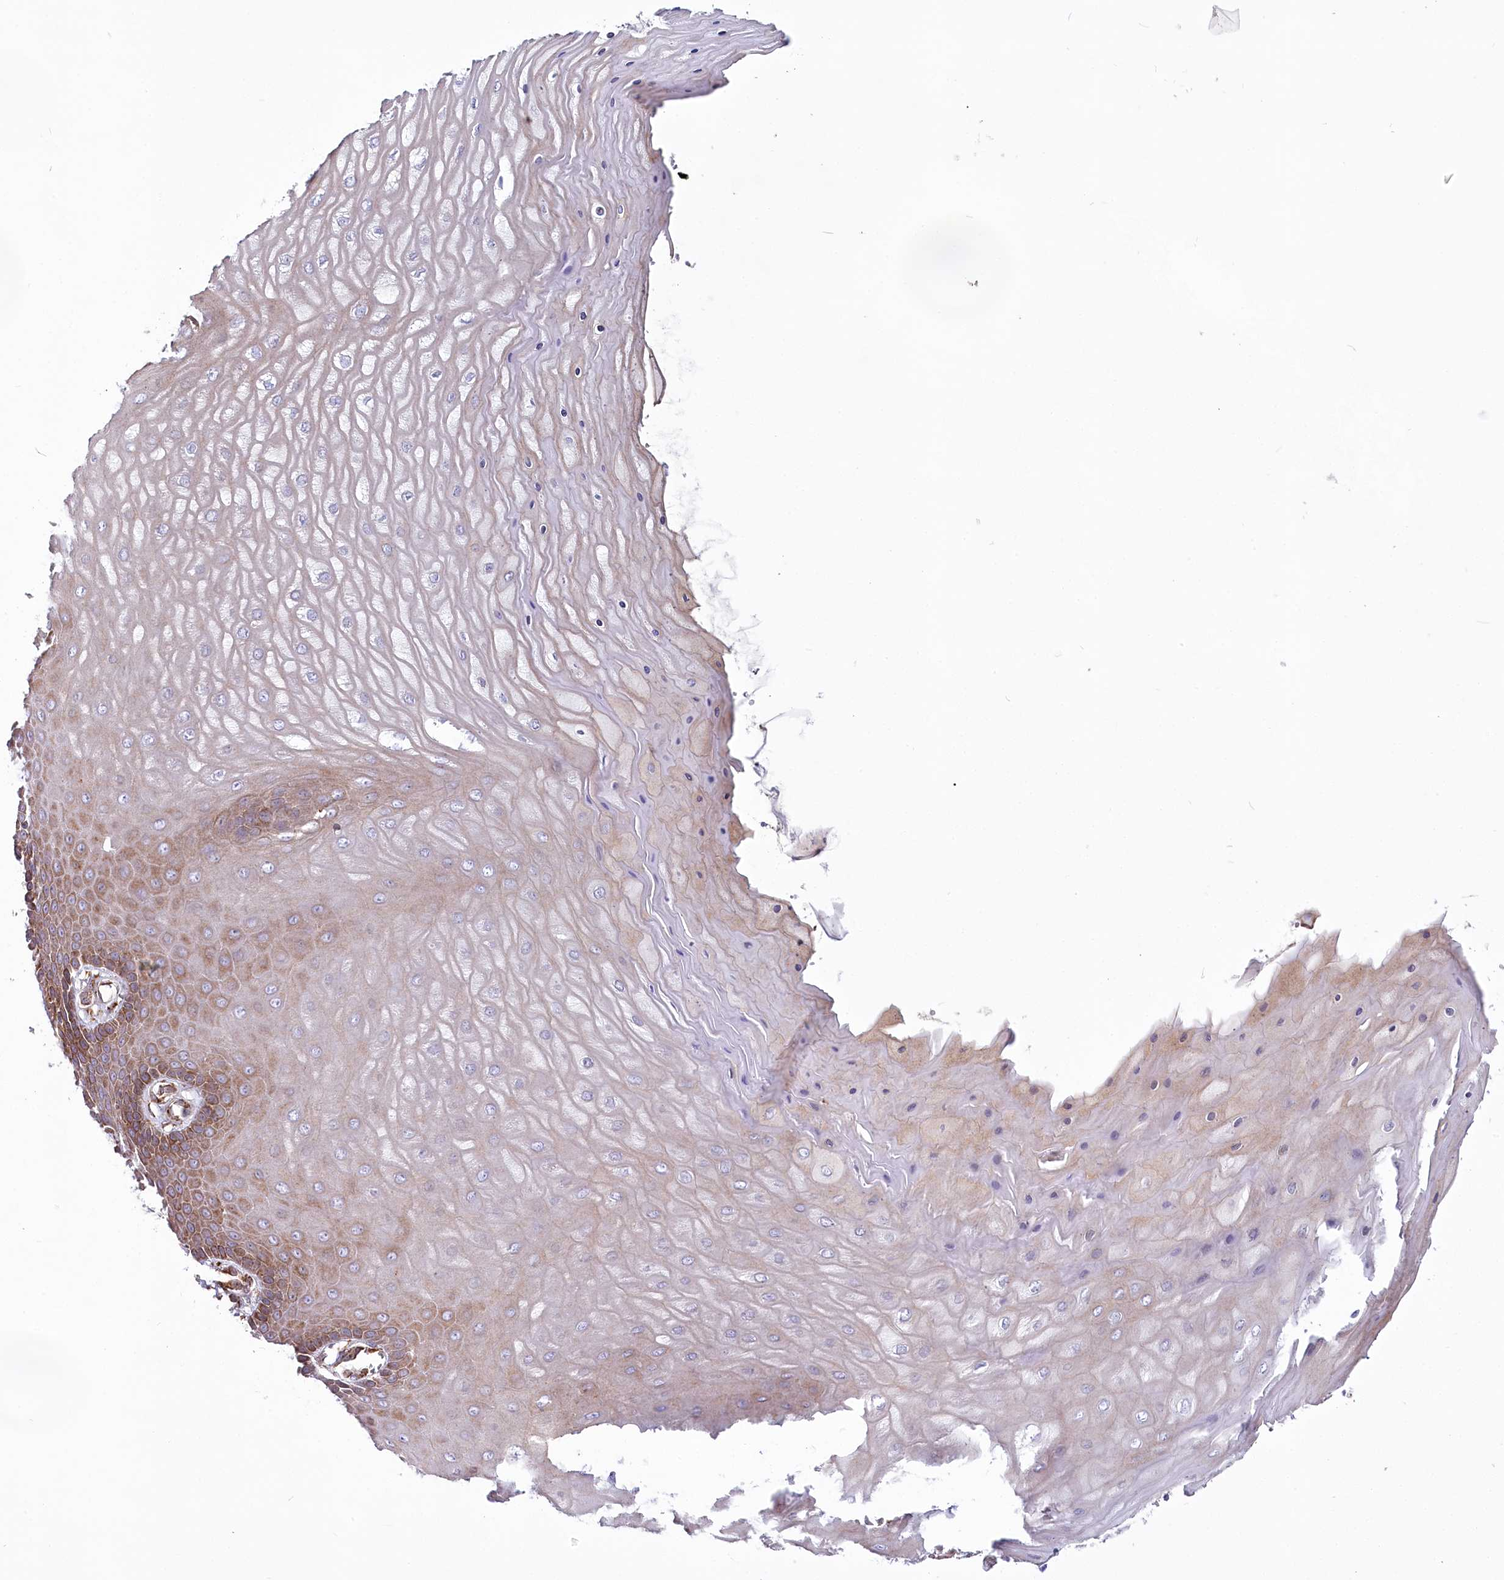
{"staining": {"intensity": "moderate", "quantity": ">75%", "location": "cytoplasmic/membranous"}, "tissue": "cervix", "cell_type": "Glandular cells", "image_type": "normal", "snomed": [{"axis": "morphology", "description": "Normal tissue, NOS"}, {"axis": "topography", "description": "Cervix"}], "caption": "Glandular cells demonstrate medium levels of moderate cytoplasmic/membranous expression in about >75% of cells in benign human cervix.", "gene": "POGLUT1", "patient": {"sex": "female", "age": 55}}